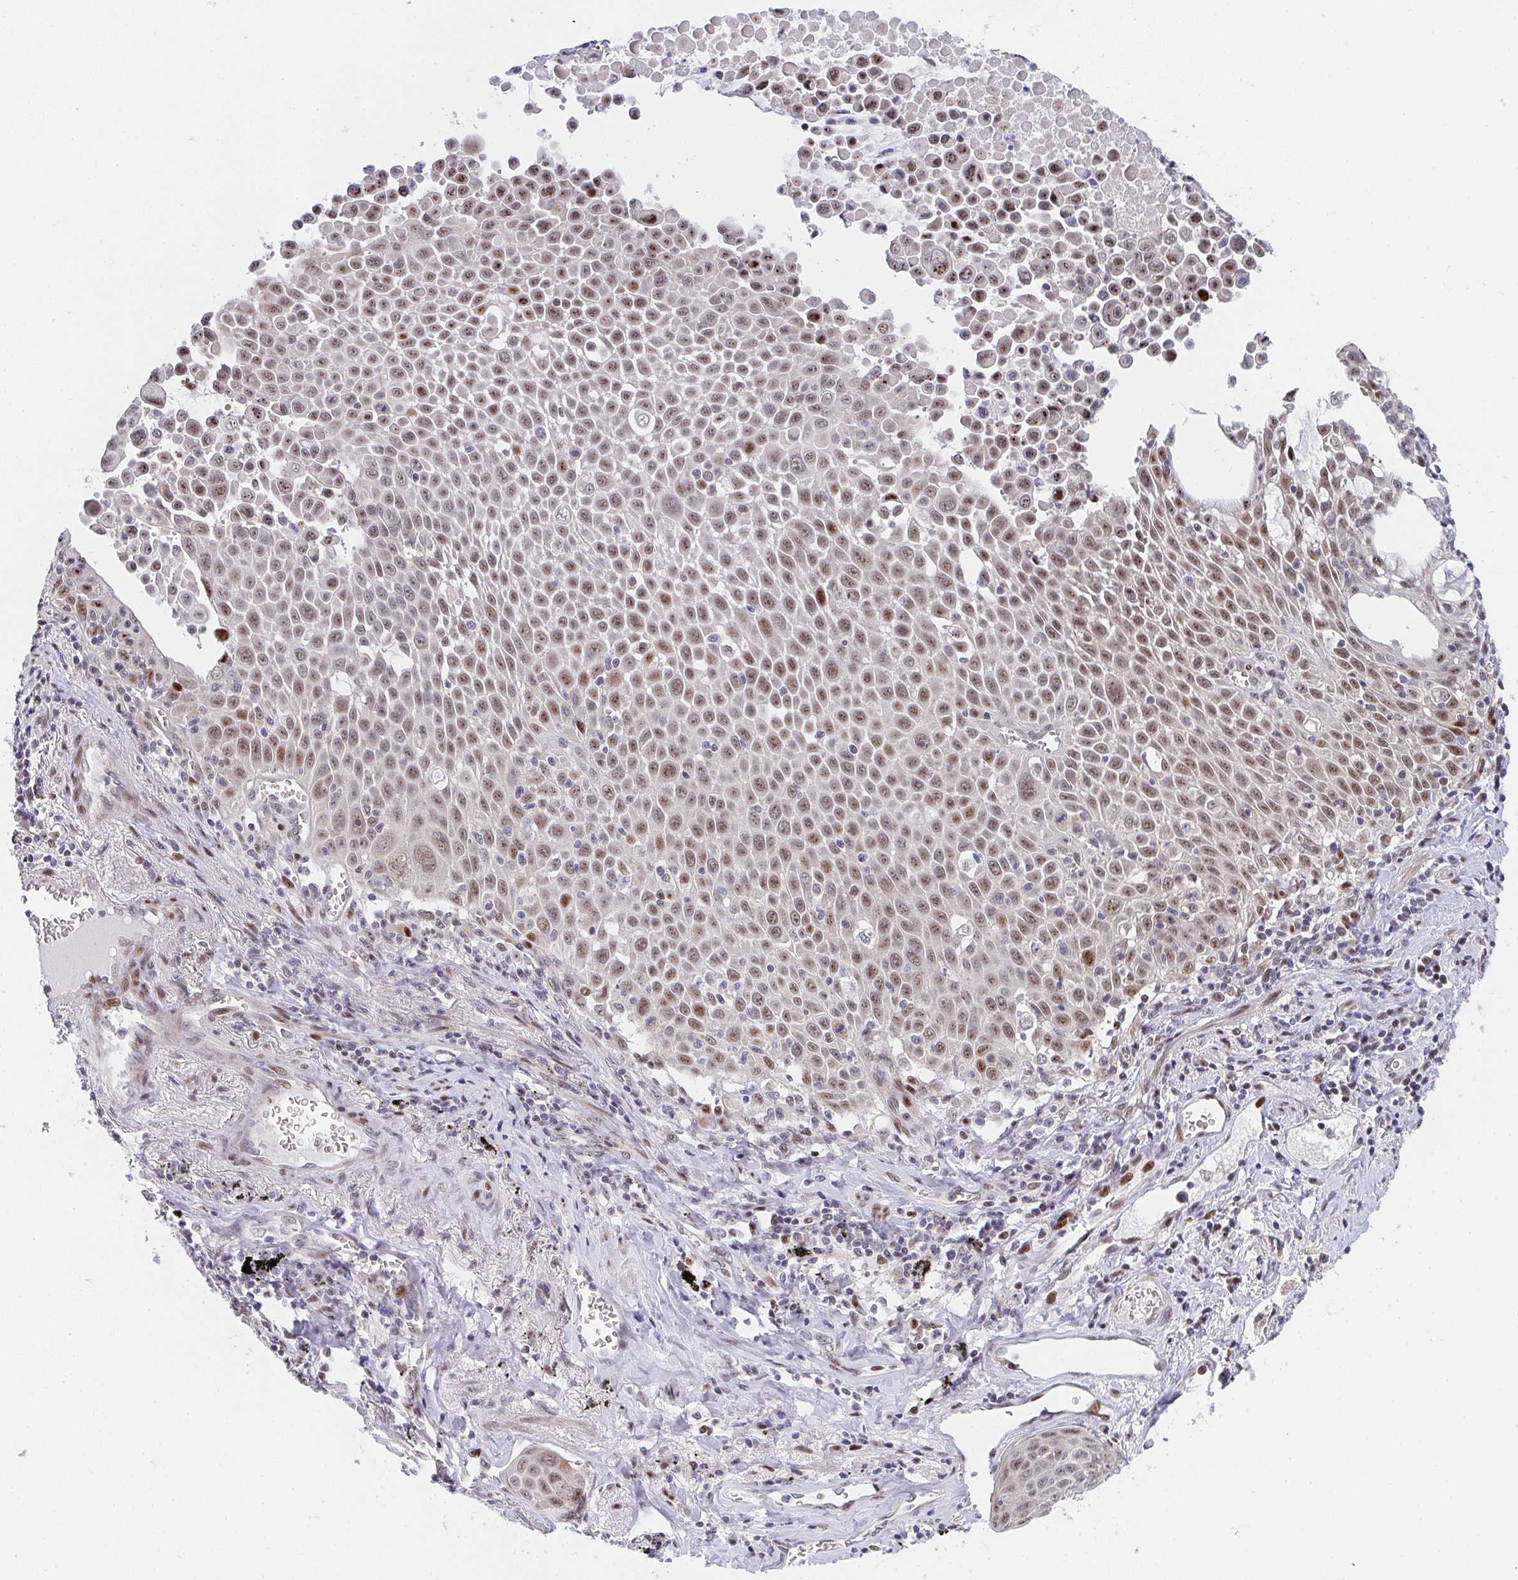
{"staining": {"intensity": "moderate", "quantity": "25%-75%", "location": "nuclear"}, "tissue": "lung cancer", "cell_type": "Tumor cells", "image_type": "cancer", "snomed": [{"axis": "morphology", "description": "Squamous cell carcinoma, NOS"}, {"axis": "morphology", "description": "Squamous cell carcinoma, metastatic, NOS"}, {"axis": "topography", "description": "Lymph node"}, {"axis": "topography", "description": "Lung"}], "caption": "Lung metastatic squamous cell carcinoma tissue displays moderate nuclear staining in about 25%-75% of tumor cells, visualized by immunohistochemistry. (Brightfield microscopy of DAB IHC at high magnification).", "gene": "ZIC3", "patient": {"sex": "female", "age": 62}}